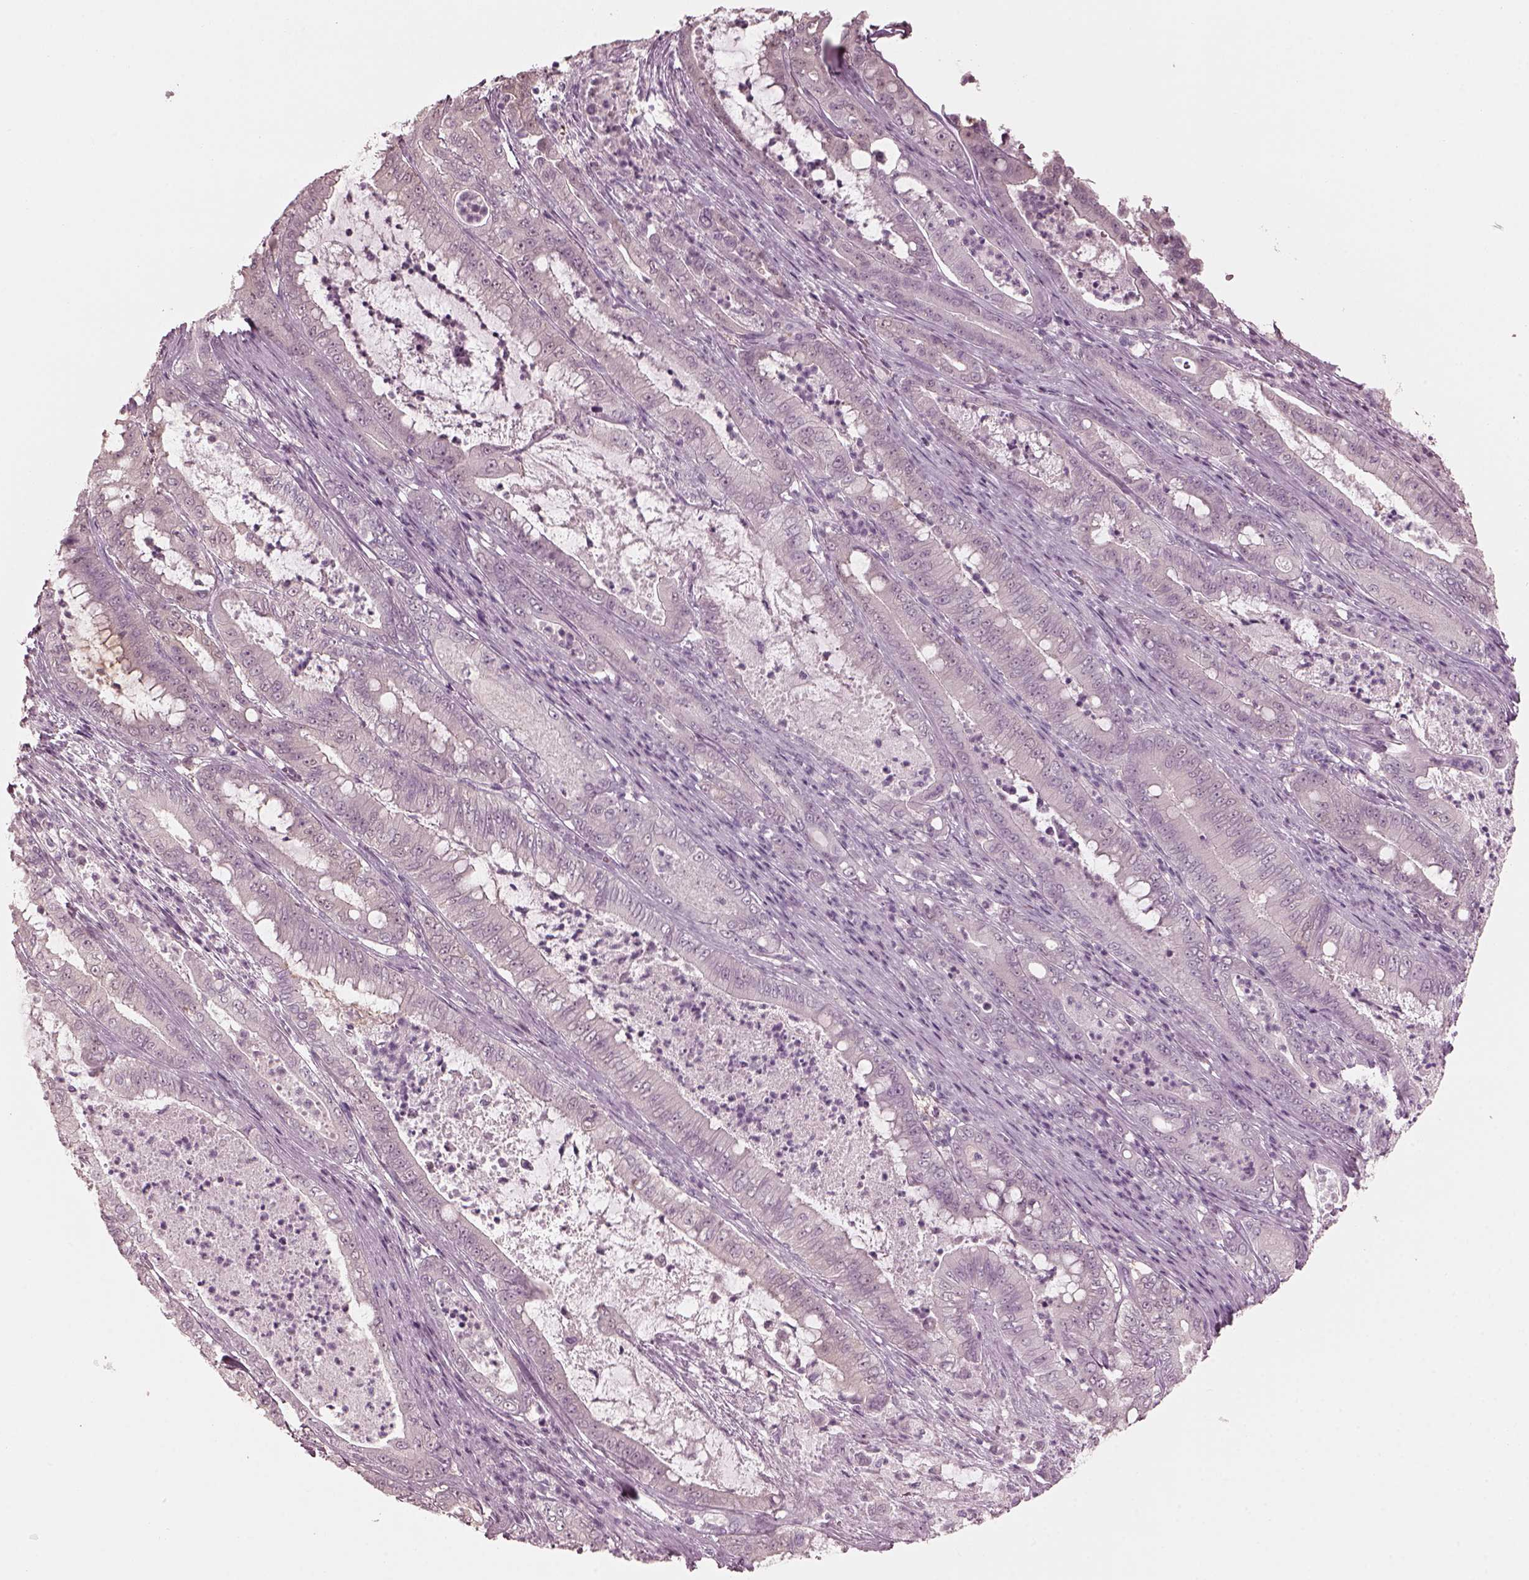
{"staining": {"intensity": "negative", "quantity": "none", "location": "none"}, "tissue": "pancreatic cancer", "cell_type": "Tumor cells", "image_type": "cancer", "snomed": [{"axis": "morphology", "description": "Adenocarcinoma, NOS"}, {"axis": "topography", "description": "Pancreas"}], "caption": "Tumor cells are negative for brown protein staining in pancreatic adenocarcinoma.", "gene": "C2orf81", "patient": {"sex": "male", "age": 71}}